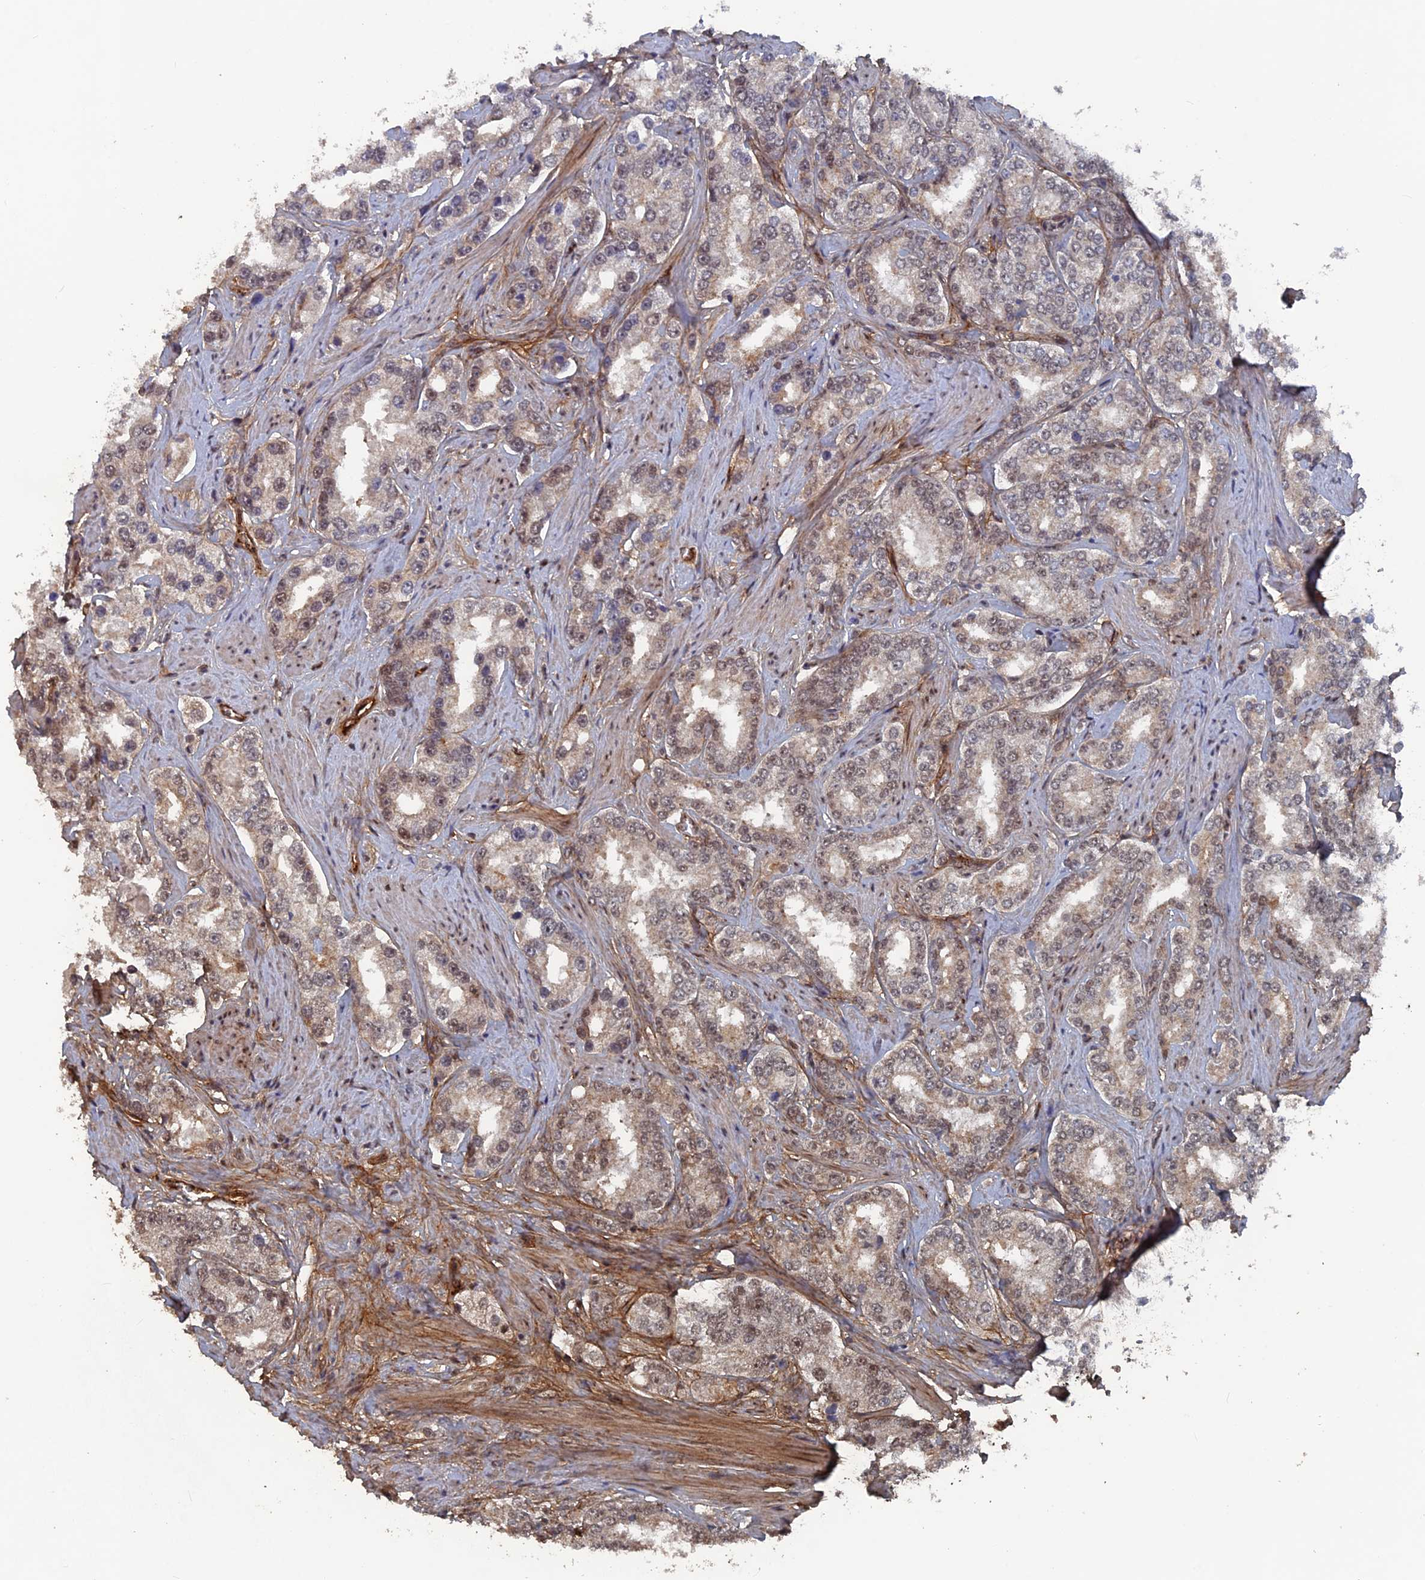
{"staining": {"intensity": "moderate", "quantity": "<25%", "location": "cytoplasmic/membranous,nuclear"}, "tissue": "prostate cancer", "cell_type": "Tumor cells", "image_type": "cancer", "snomed": [{"axis": "morphology", "description": "Normal tissue, NOS"}, {"axis": "morphology", "description": "Adenocarcinoma, High grade"}, {"axis": "topography", "description": "Prostate"}], "caption": "Prostate high-grade adenocarcinoma stained with immunohistochemistry (IHC) displays moderate cytoplasmic/membranous and nuclear expression in approximately <25% of tumor cells.", "gene": "SH3D21", "patient": {"sex": "male", "age": 83}}